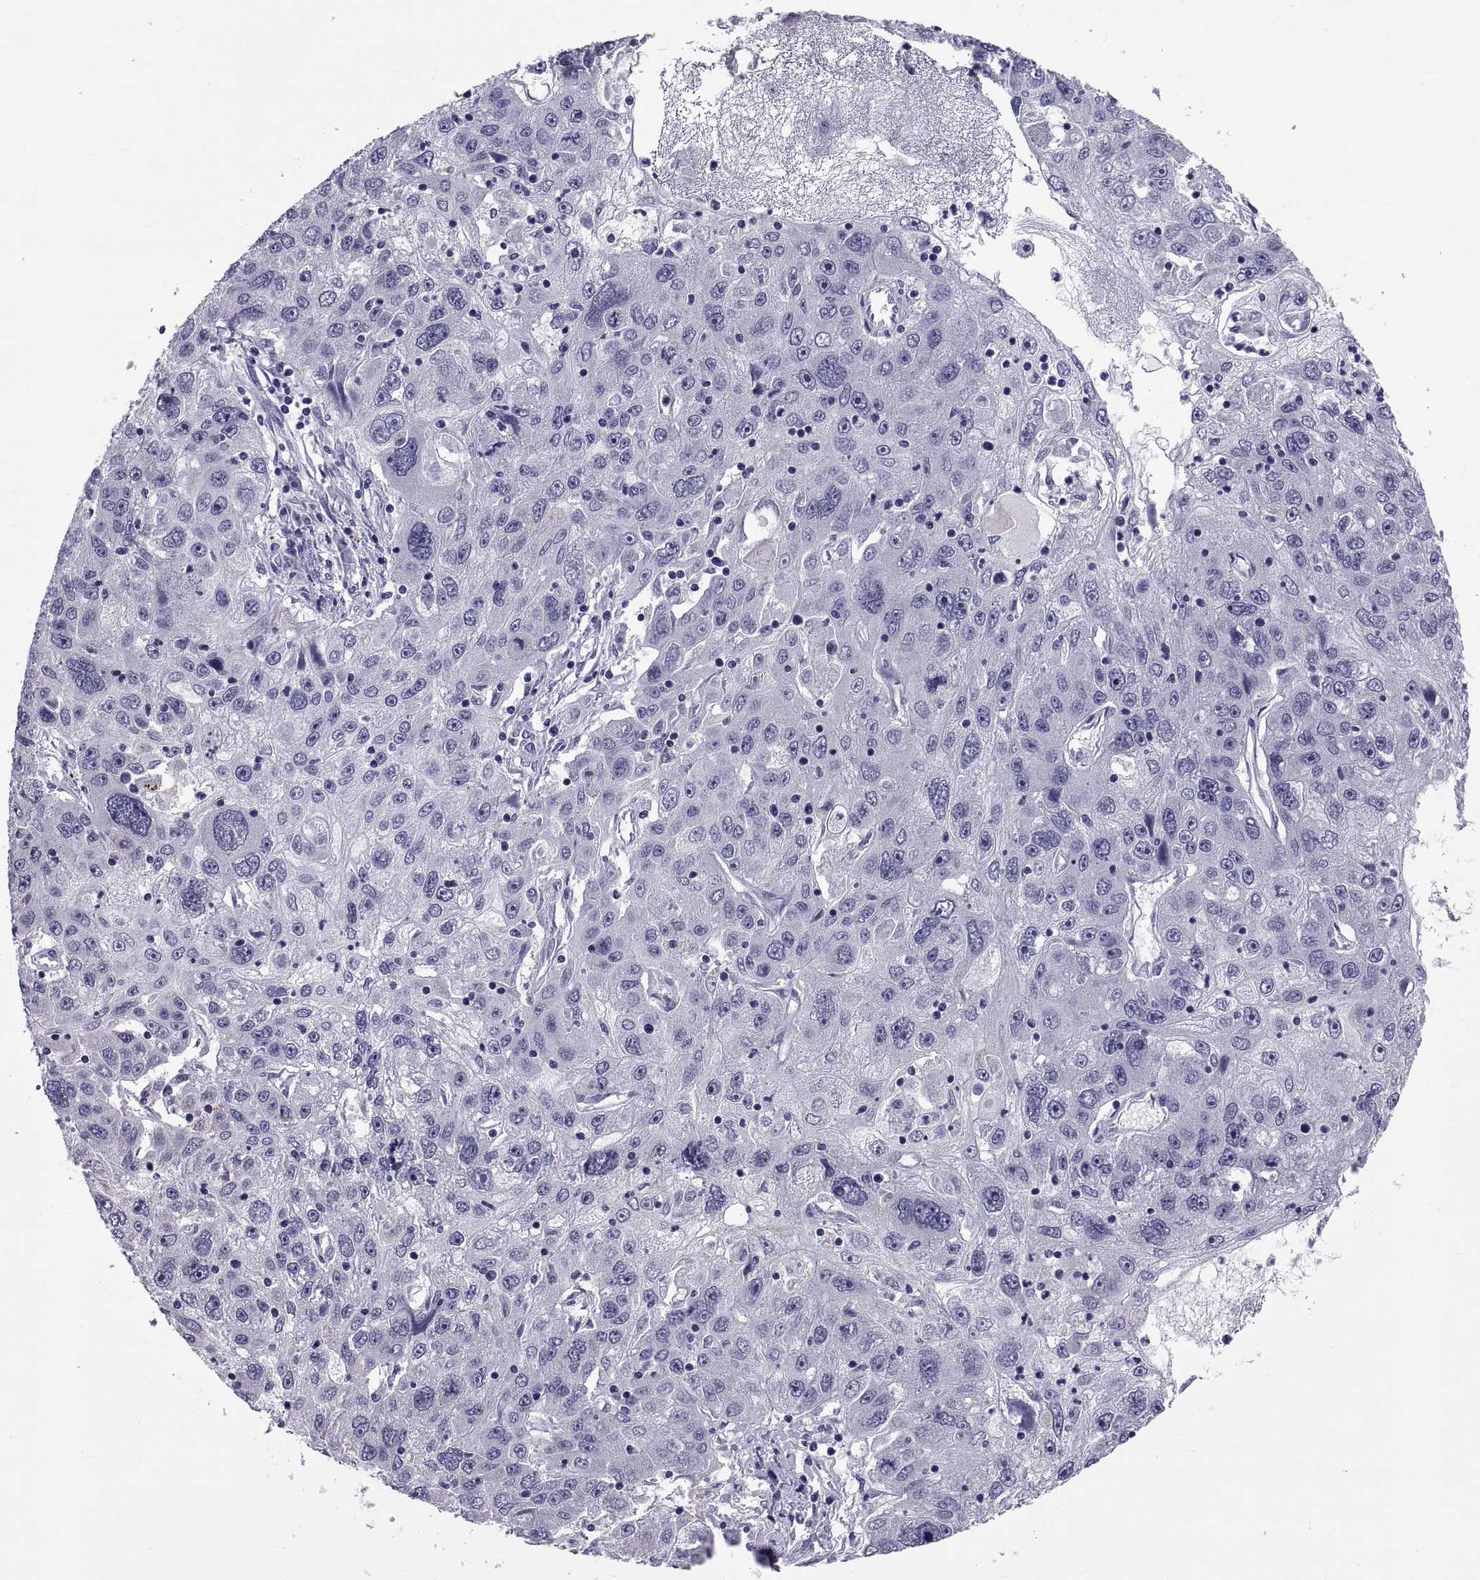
{"staining": {"intensity": "negative", "quantity": "none", "location": "none"}, "tissue": "stomach cancer", "cell_type": "Tumor cells", "image_type": "cancer", "snomed": [{"axis": "morphology", "description": "Adenocarcinoma, NOS"}, {"axis": "topography", "description": "Stomach"}], "caption": "High magnification brightfield microscopy of stomach cancer (adenocarcinoma) stained with DAB (3,3'-diaminobenzidine) (brown) and counterstained with hematoxylin (blue): tumor cells show no significant positivity.", "gene": "TGFBR3L", "patient": {"sex": "male", "age": 56}}